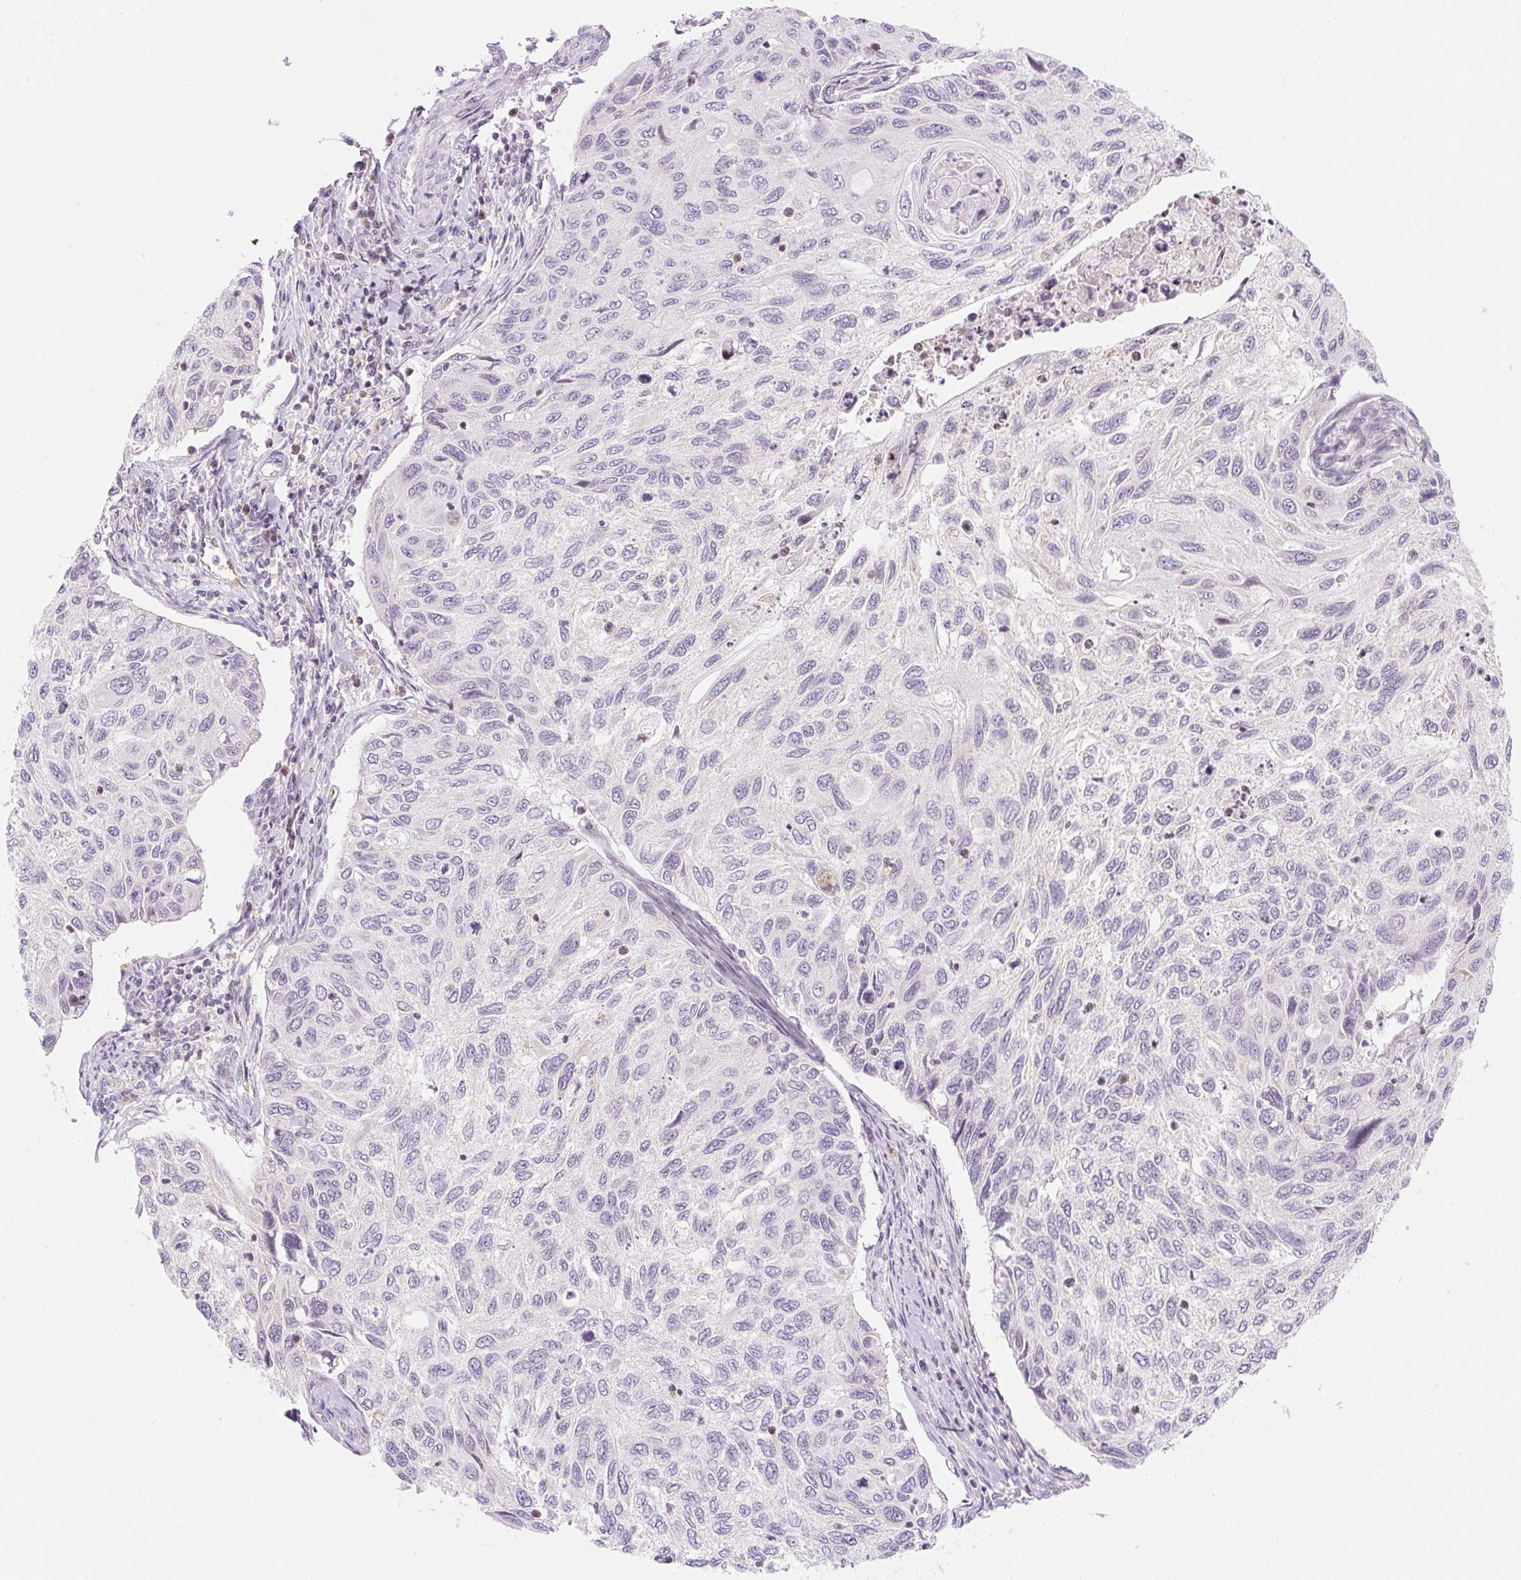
{"staining": {"intensity": "negative", "quantity": "none", "location": "none"}, "tissue": "cervical cancer", "cell_type": "Tumor cells", "image_type": "cancer", "snomed": [{"axis": "morphology", "description": "Squamous cell carcinoma, NOS"}, {"axis": "topography", "description": "Cervix"}], "caption": "Cervical squamous cell carcinoma was stained to show a protein in brown. There is no significant staining in tumor cells.", "gene": "CASKIN1", "patient": {"sex": "female", "age": 70}}